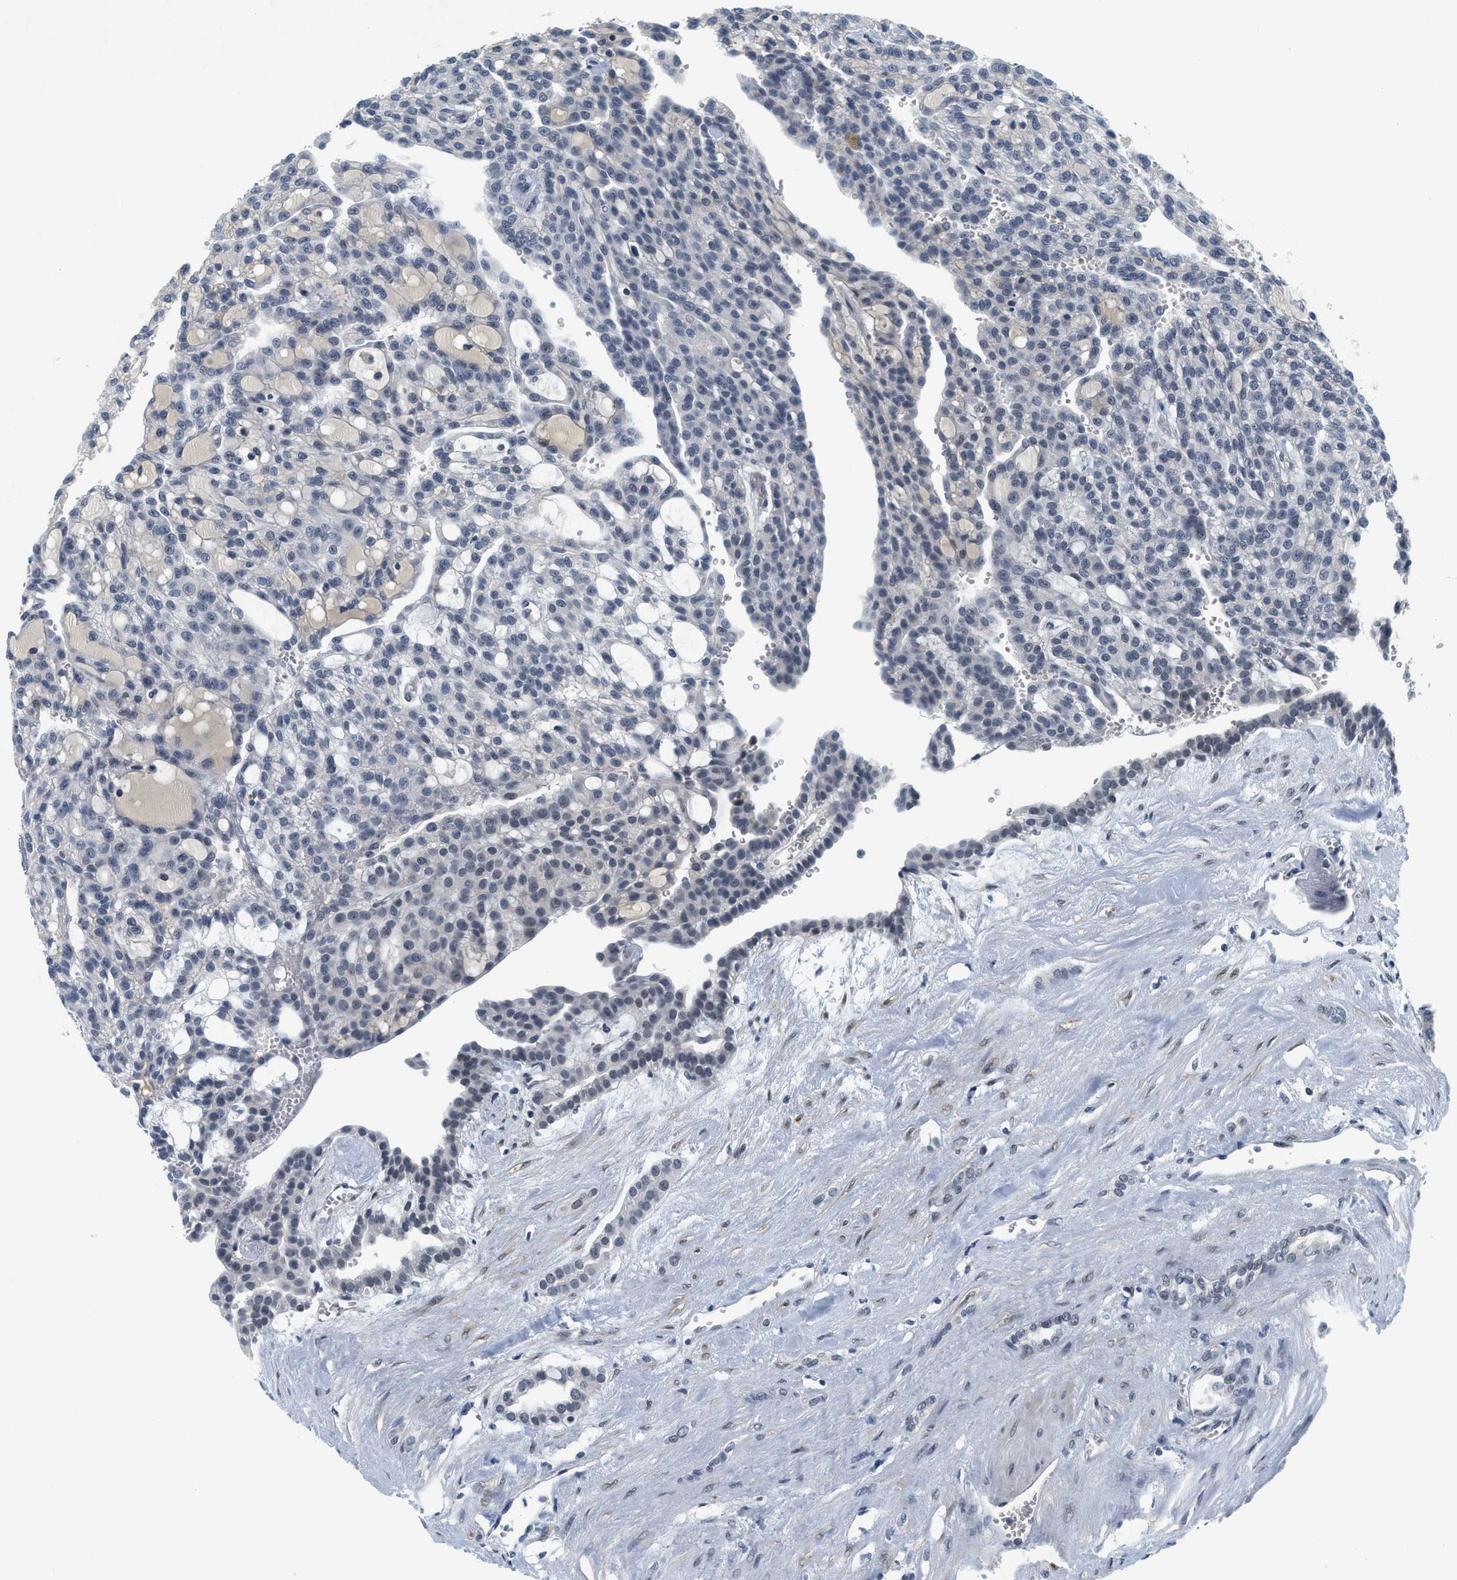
{"staining": {"intensity": "negative", "quantity": "none", "location": "none"}, "tissue": "renal cancer", "cell_type": "Tumor cells", "image_type": "cancer", "snomed": [{"axis": "morphology", "description": "Adenocarcinoma, NOS"}, {"axis": "topography", "description": "Kidney"}], "caption": "High magnification brightfield microscopy of renal adenocarcinoma stained with DAB (3,3'-diaminobenzidine) (brown) and counterstained with hematoxylin (blue): tumor cells show no significant staining.", "gene": "MZF1", "patient": {"sex": "male", "age": 63}}